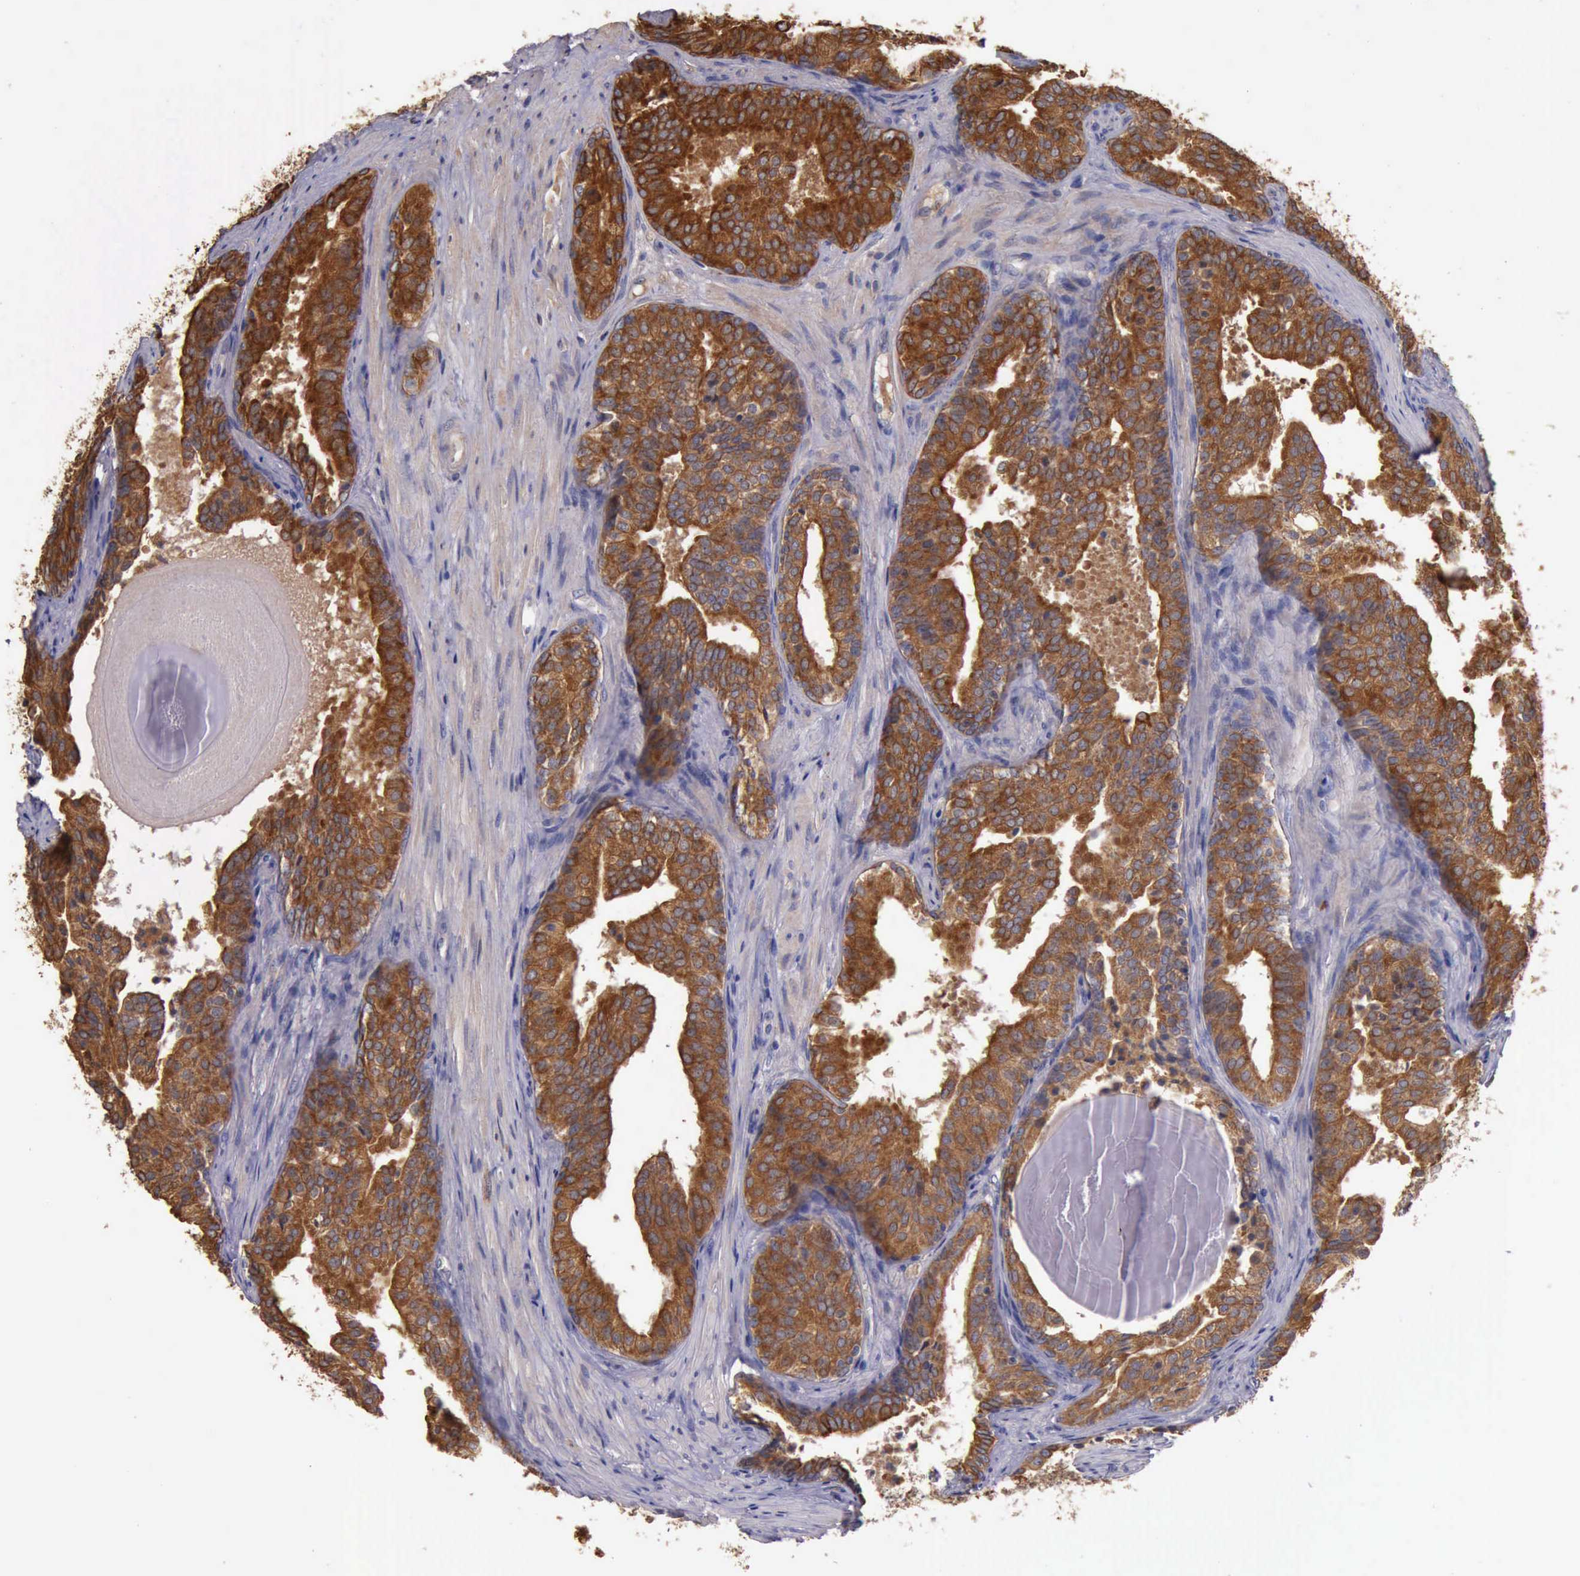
{"staining": {"intensity": "moderate", "quantity": ">75%", "location": "cytoplasmic/membranous"}, "tissue": "prostate cancer", "cell_type": "Tumor cells", "image_type": "cancer", "snomed": [{"axis": "morphology", "description": "Adenocarcinoma, Low grade"}, {"axis": "topography", "description": "Prostate"}], "caption": "Low-grade adenocarcinoma (prostate) stained for a protein demonstrates moderate cytoplasmic/membranous positivity in tumor cells.", "gene": "RAB39B", "patient": {"sex": "male", "age": 69}}